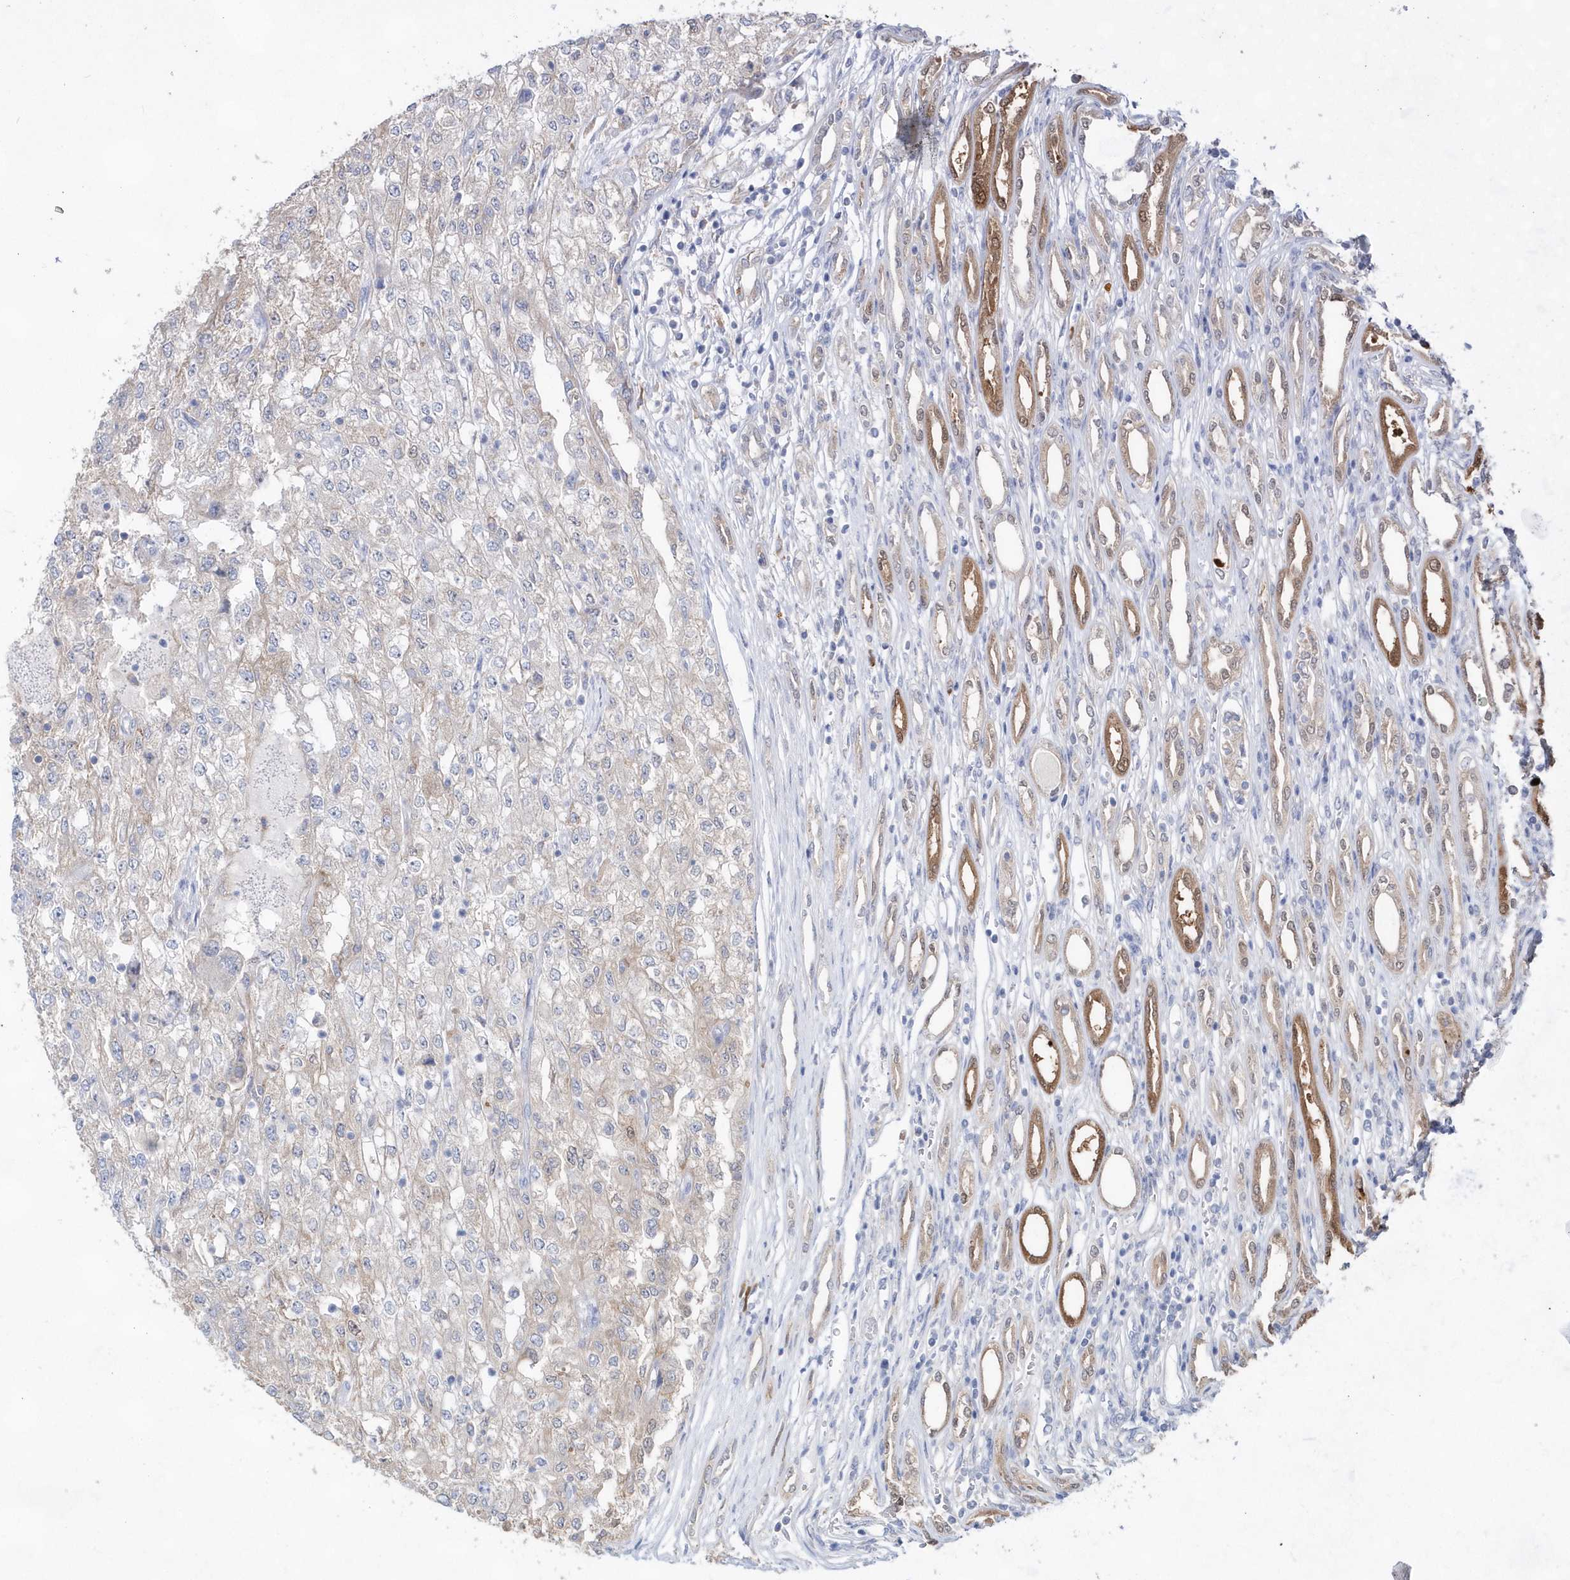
{"staining": {"intensity": "weak", "quantity": "<25%", "location": "cytoplasmic/membranous"}, "tissue": "renal cancer", "cell_type": "Tumor cells", "image_type": "cancer", "snomed": [{"axis": "morphology", "description": "Adenocarcinoma, NOS"}, {"axis": "topography", "description": "Kidney"}], "caption": "Renal adenocarcinoma was stained to show a protein in brown. There is no significant positivity in tumor cells. The staining is performed using DAB brown chromogen with nuclei counter-stained in using hematoxylin.", "gene": "BDH2", "patient": {"sex": "female", "age": 54}}